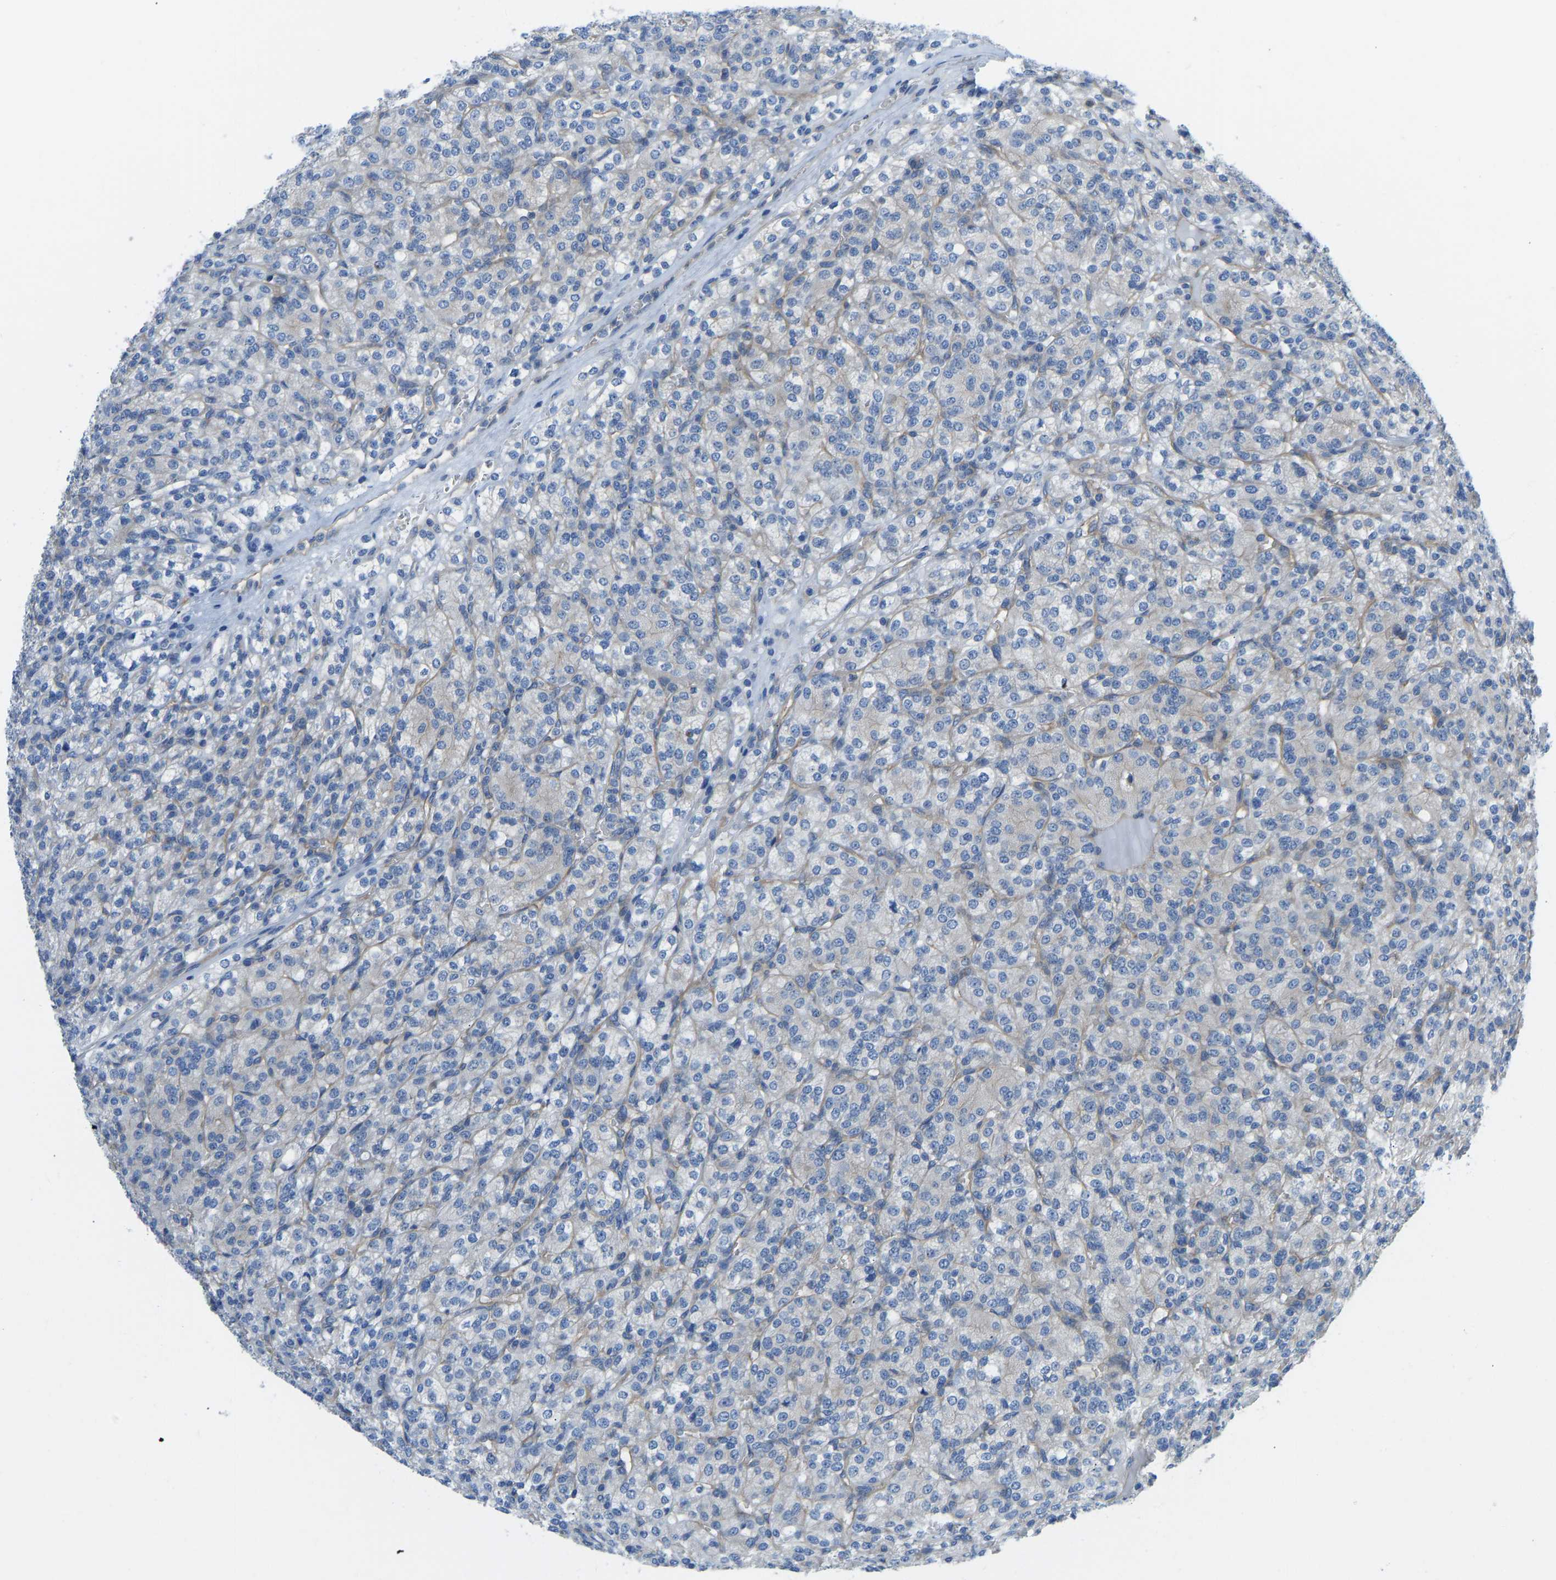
{"staining": {"intensity": "negative", "quantity": "none", "location": "none"}, "tissue": "renal cancer", "cell_type": "Tumor cells", "image_type": "cancer", "snomed": [{"axis": "morphology", "description": "Adenocarcinoma, NOS"}, {"axis": "topography", "description": "Kidney"}], "caption": "Immunohistochemical staining of renal cancer (adenocarcinoma) displays no significant staining in tumor cells.", "gene": "CHAD", "patient": {"sex": "male", "age": 77}}